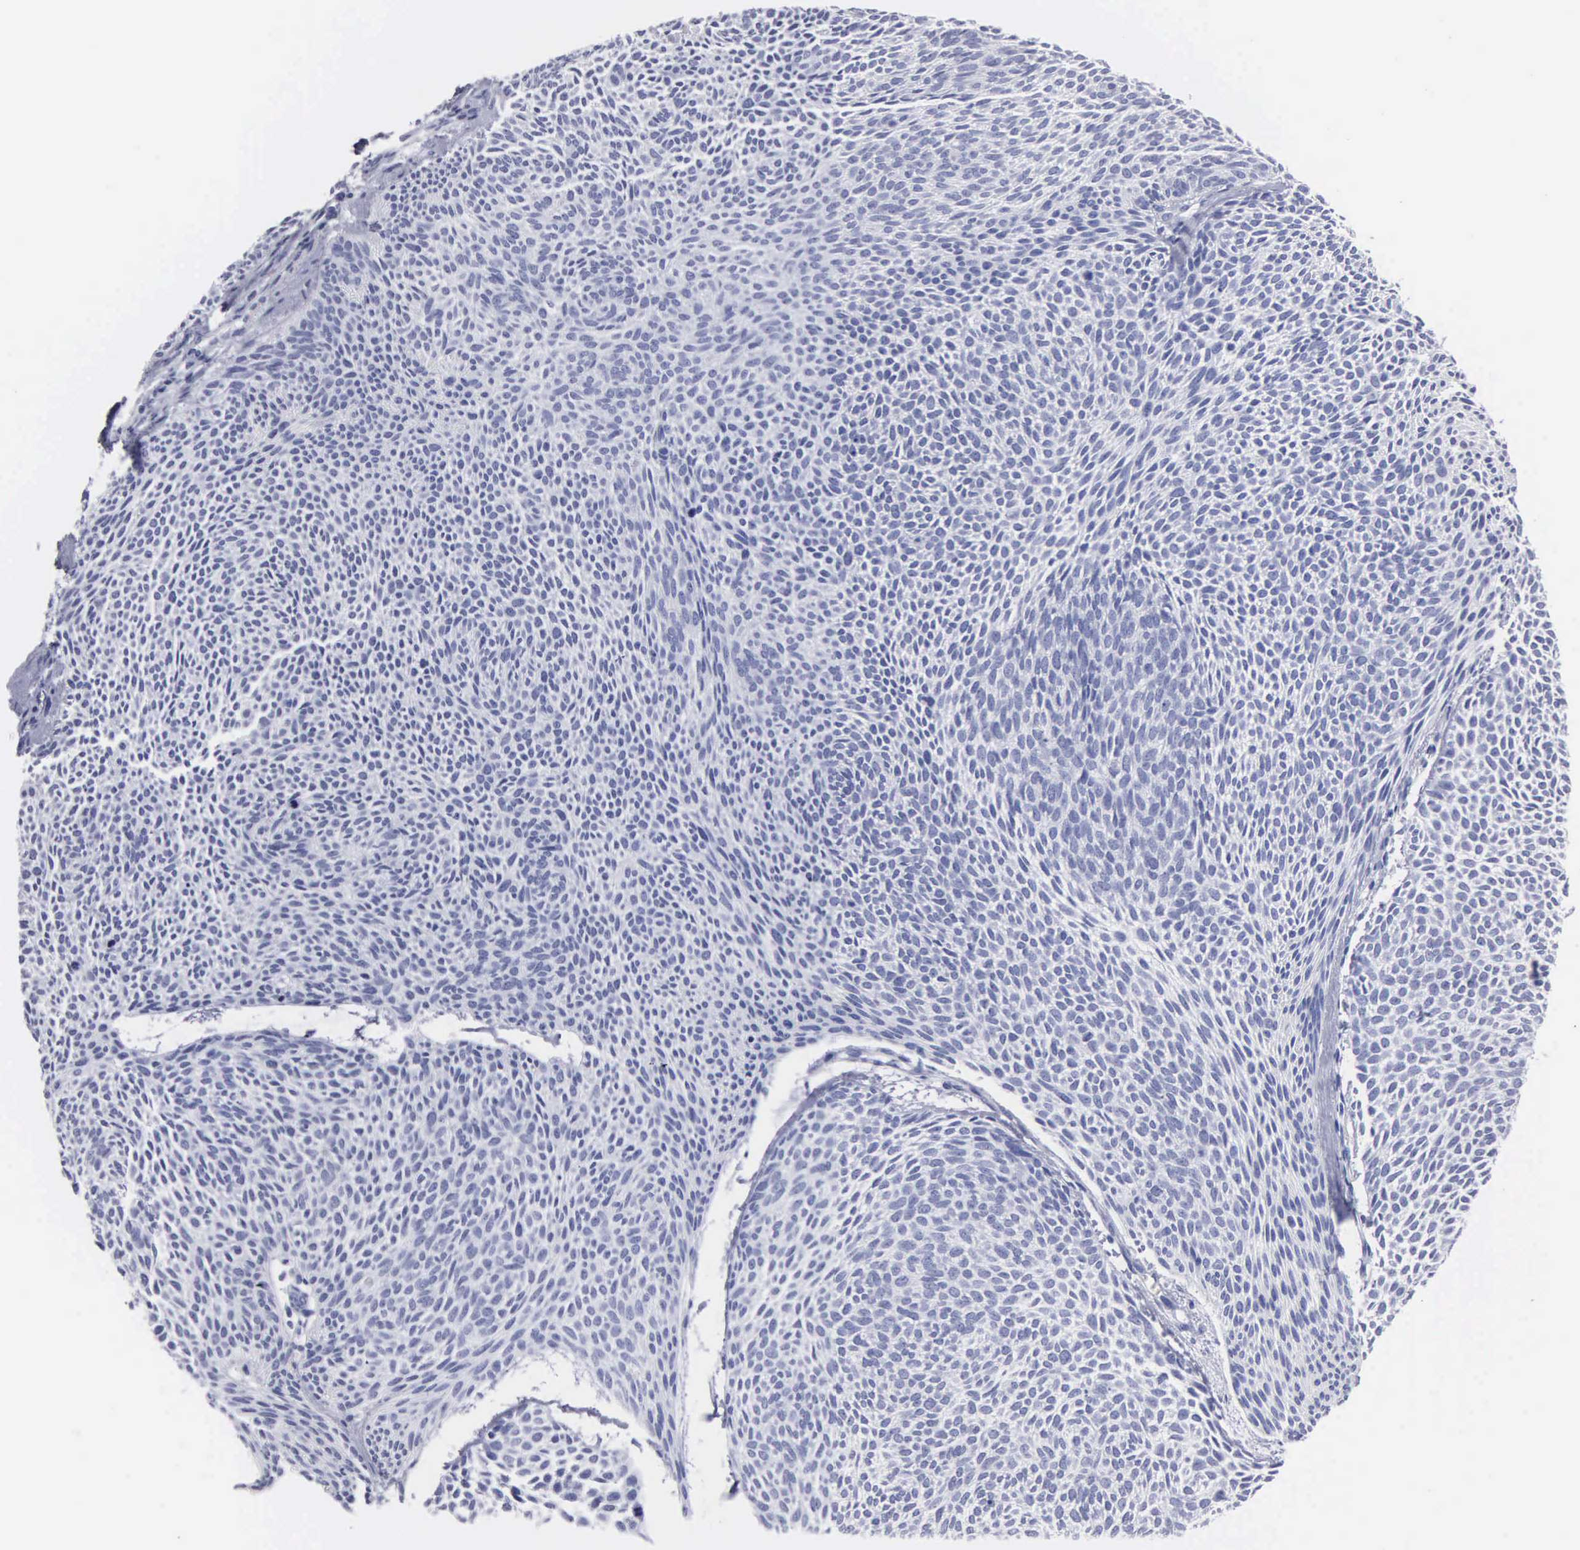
{"staining": {"intensity": "negative", "quantity": "none", "location": "none"}, "tissue": "skin cancer", "cell_type": "Tumor cells", "image_type": "cancer", "snomed": [{"axis": "morphology", "description": "Basal cell carcinoma"}, {"axis": "topography", "description": "Skin"}], "caption": "A histopathology image of human basal cell carcinoma (skin) is negative for staining in tumor cells.", "gene": "CYP19A1", "patient": {"sex": "male", "age": 84}}